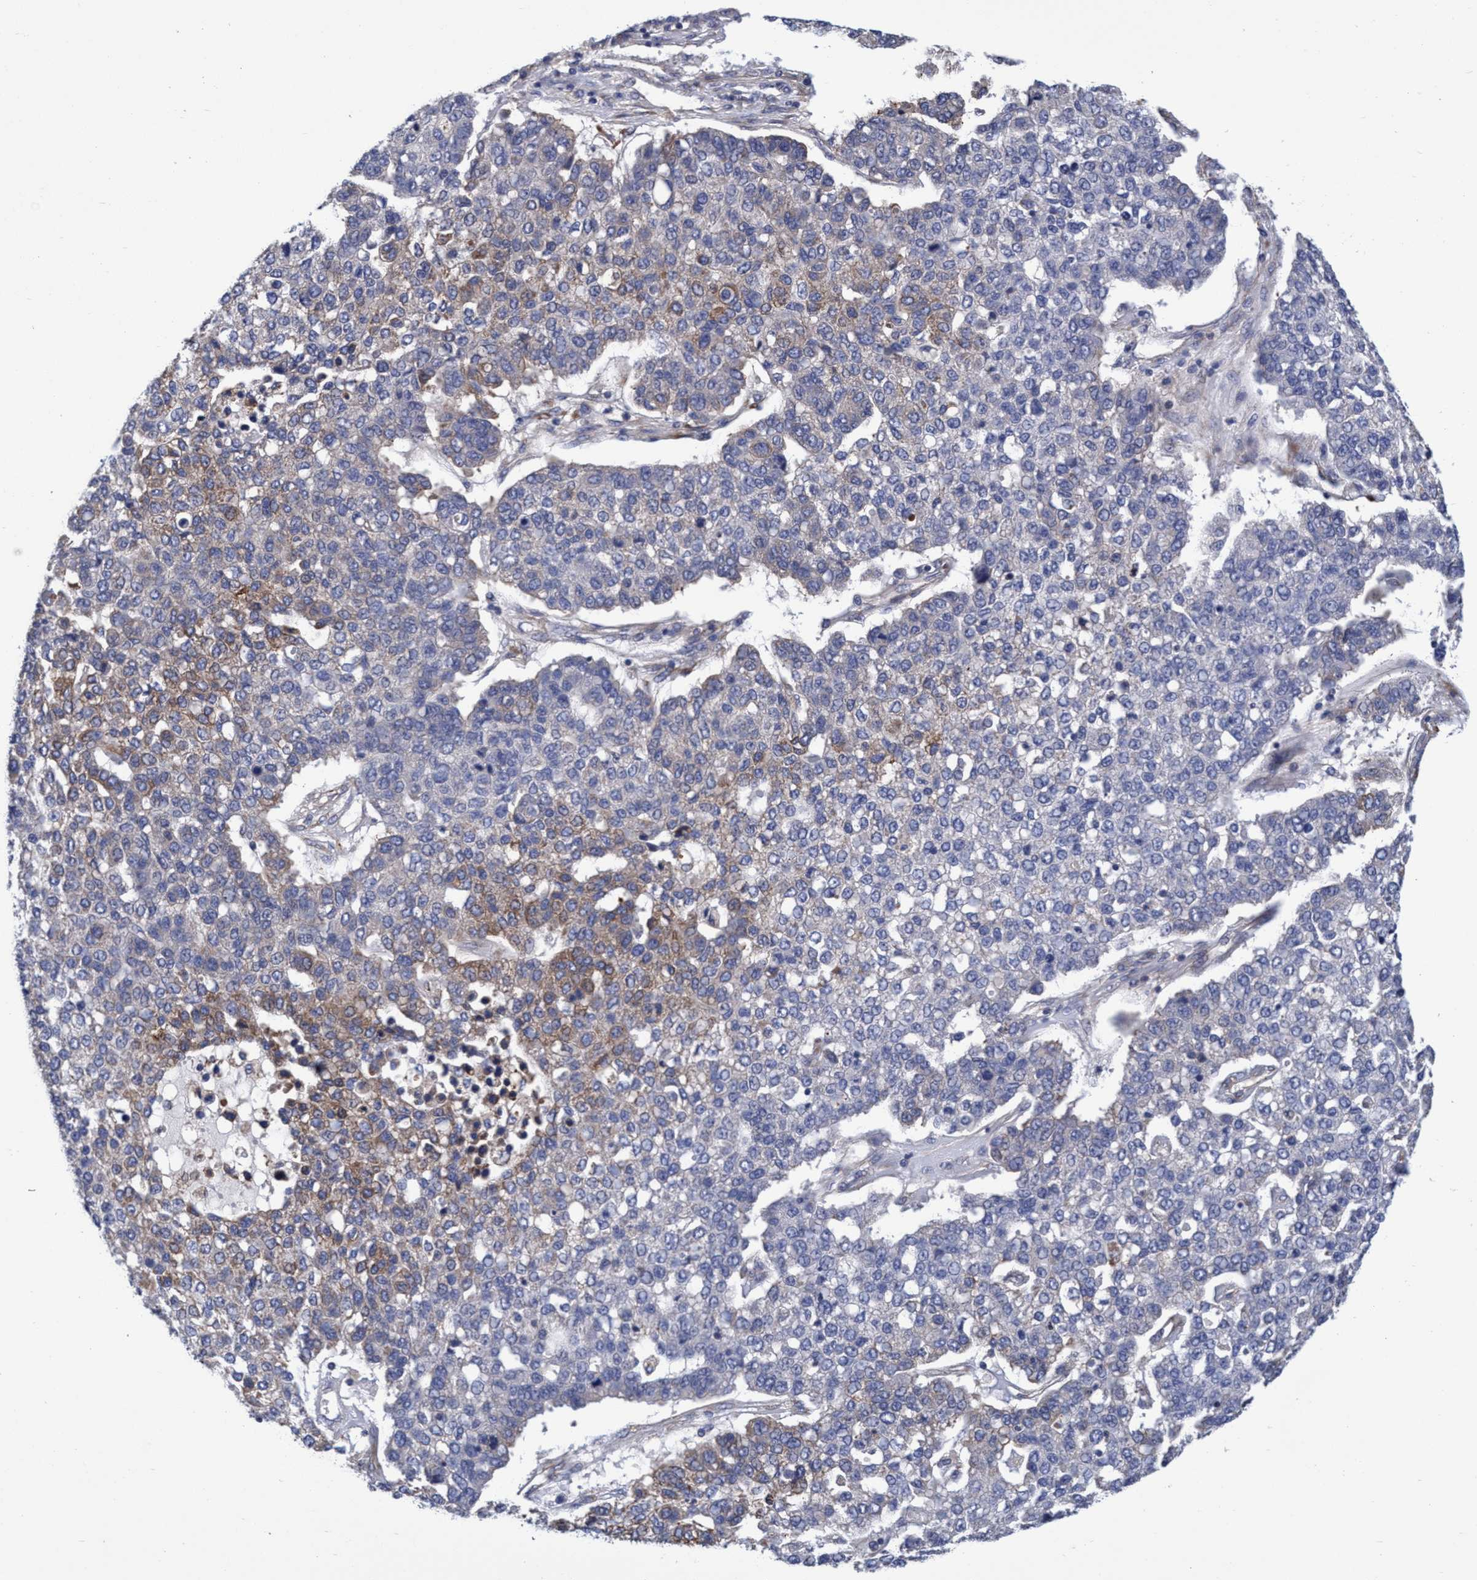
{"staining": {"intensity": "moderate", "quantity": "<25%", "location": "cytoplasmic/membranous"}, "tissue": "pancreatic cancer", "cell_type": "Tumor cells", "image_type": "cancer", "snomed": [{"axis": "morphology", "description": "Adenocarcinoma, NOS"}, {"axis": "topography", "description": "Pancreas"}], "caption": "DAB (3,3'-diaminobenzidine) immunohistochemical staining of human adenocarcinoma (pancreatic) exhibits moderate cytoplasmic/membranous protein expression in about <25% of tumor cells. (IHC, brightfield microscopy, high magnification).", "gene": "CALCOCO2", "patient": {"sex": "female", "age": 61}}